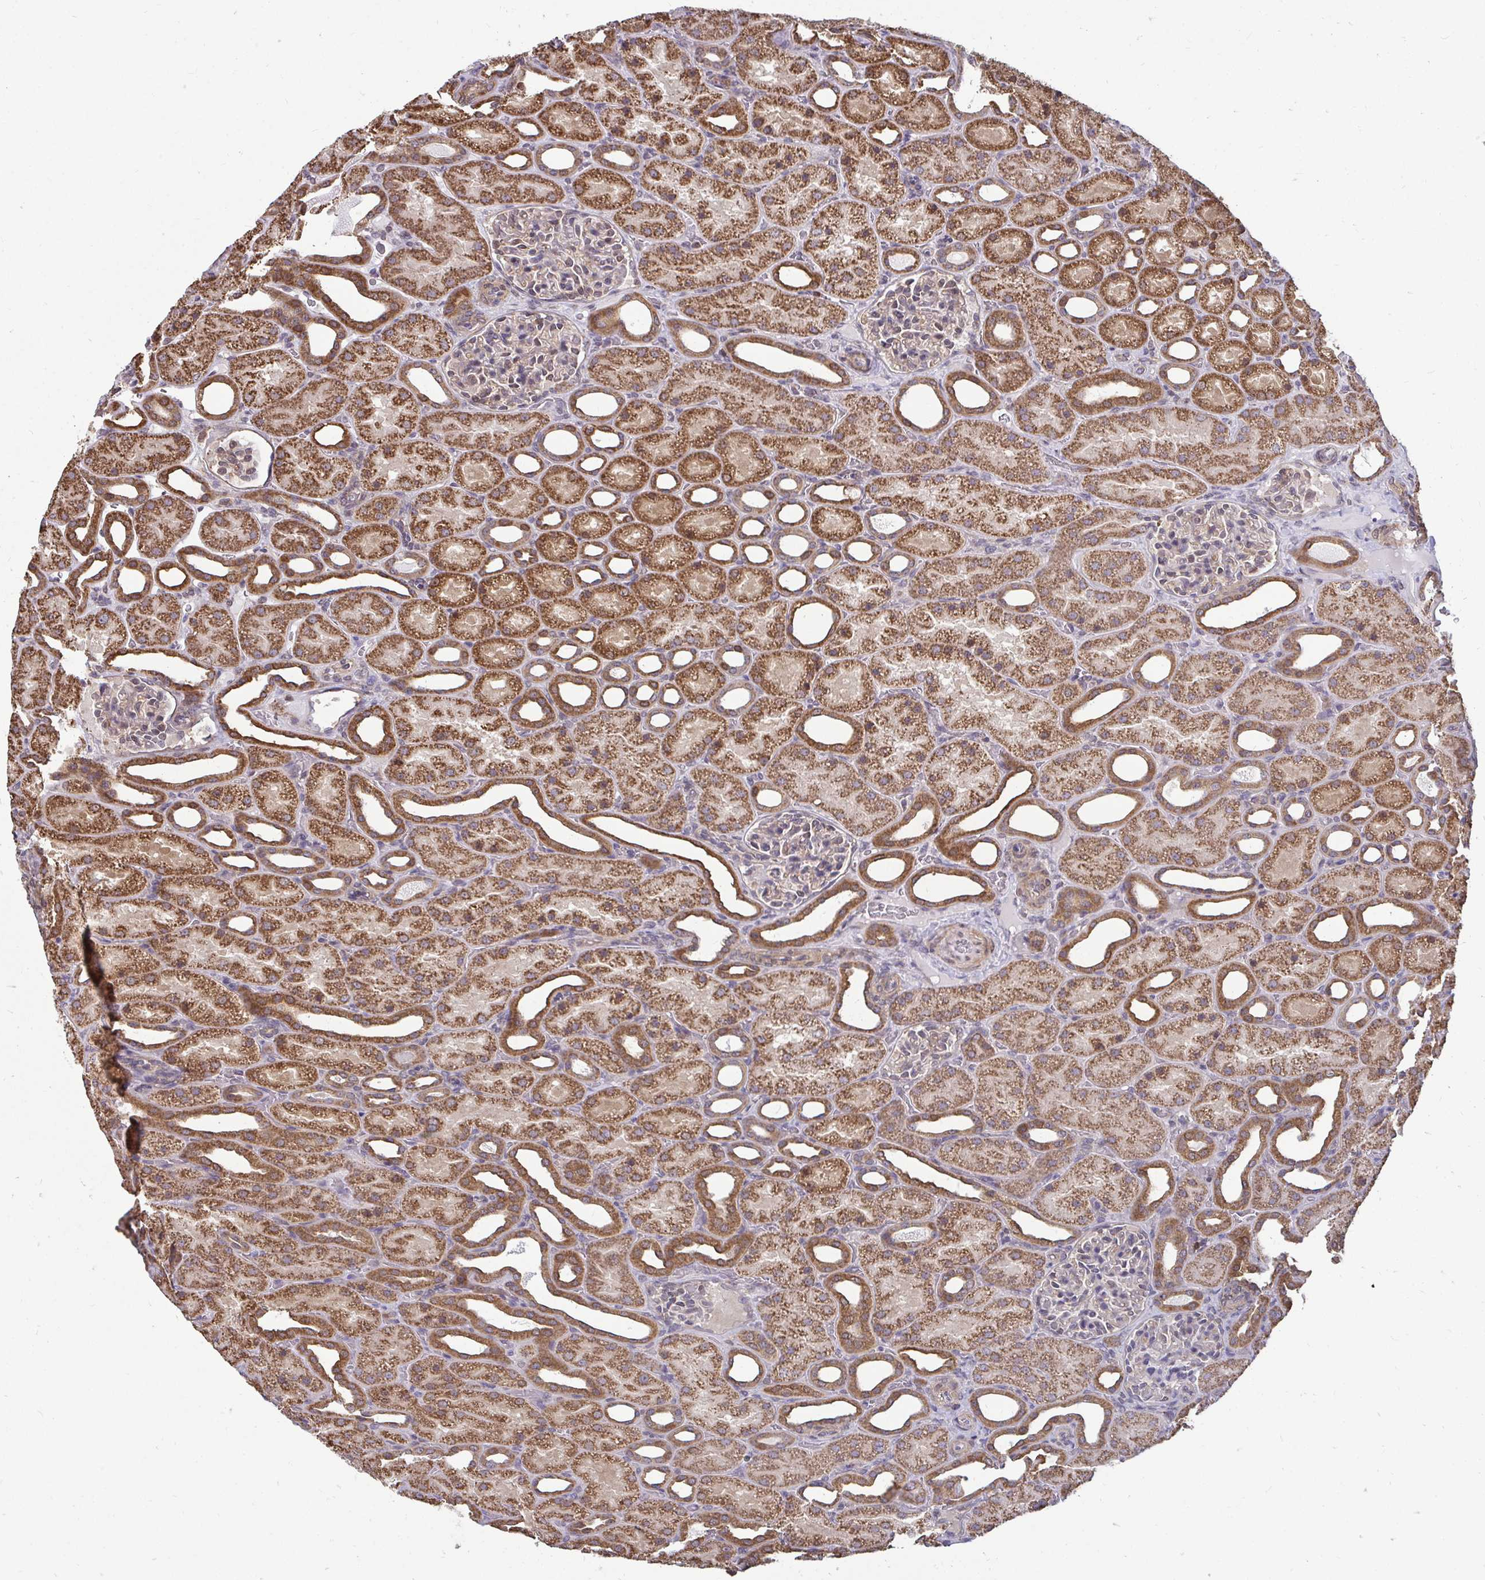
{"staining": {"intensity": "weak", "quantity": "<25%", "location": "cytoplasmic/membranous"}, "tissue": "kidney", "cell_type": "Cells in glomeruli", "image_type": "normal", "snomed": [{"axis": "morphology", "description": "Normal tissue, NOS"}, {"axis": "topography", "description": "Kidney"}], "caption": "IHC micrograph of unremarkable kidney: kidney stained with DAB (3,3'-diaminobenzidine) exhibits no significant protein positivity in cells in glomeruli. Nuclei are stained in blue.", "gene": "DNAJA2", "patient": {"sex": "male", "age": 2}}